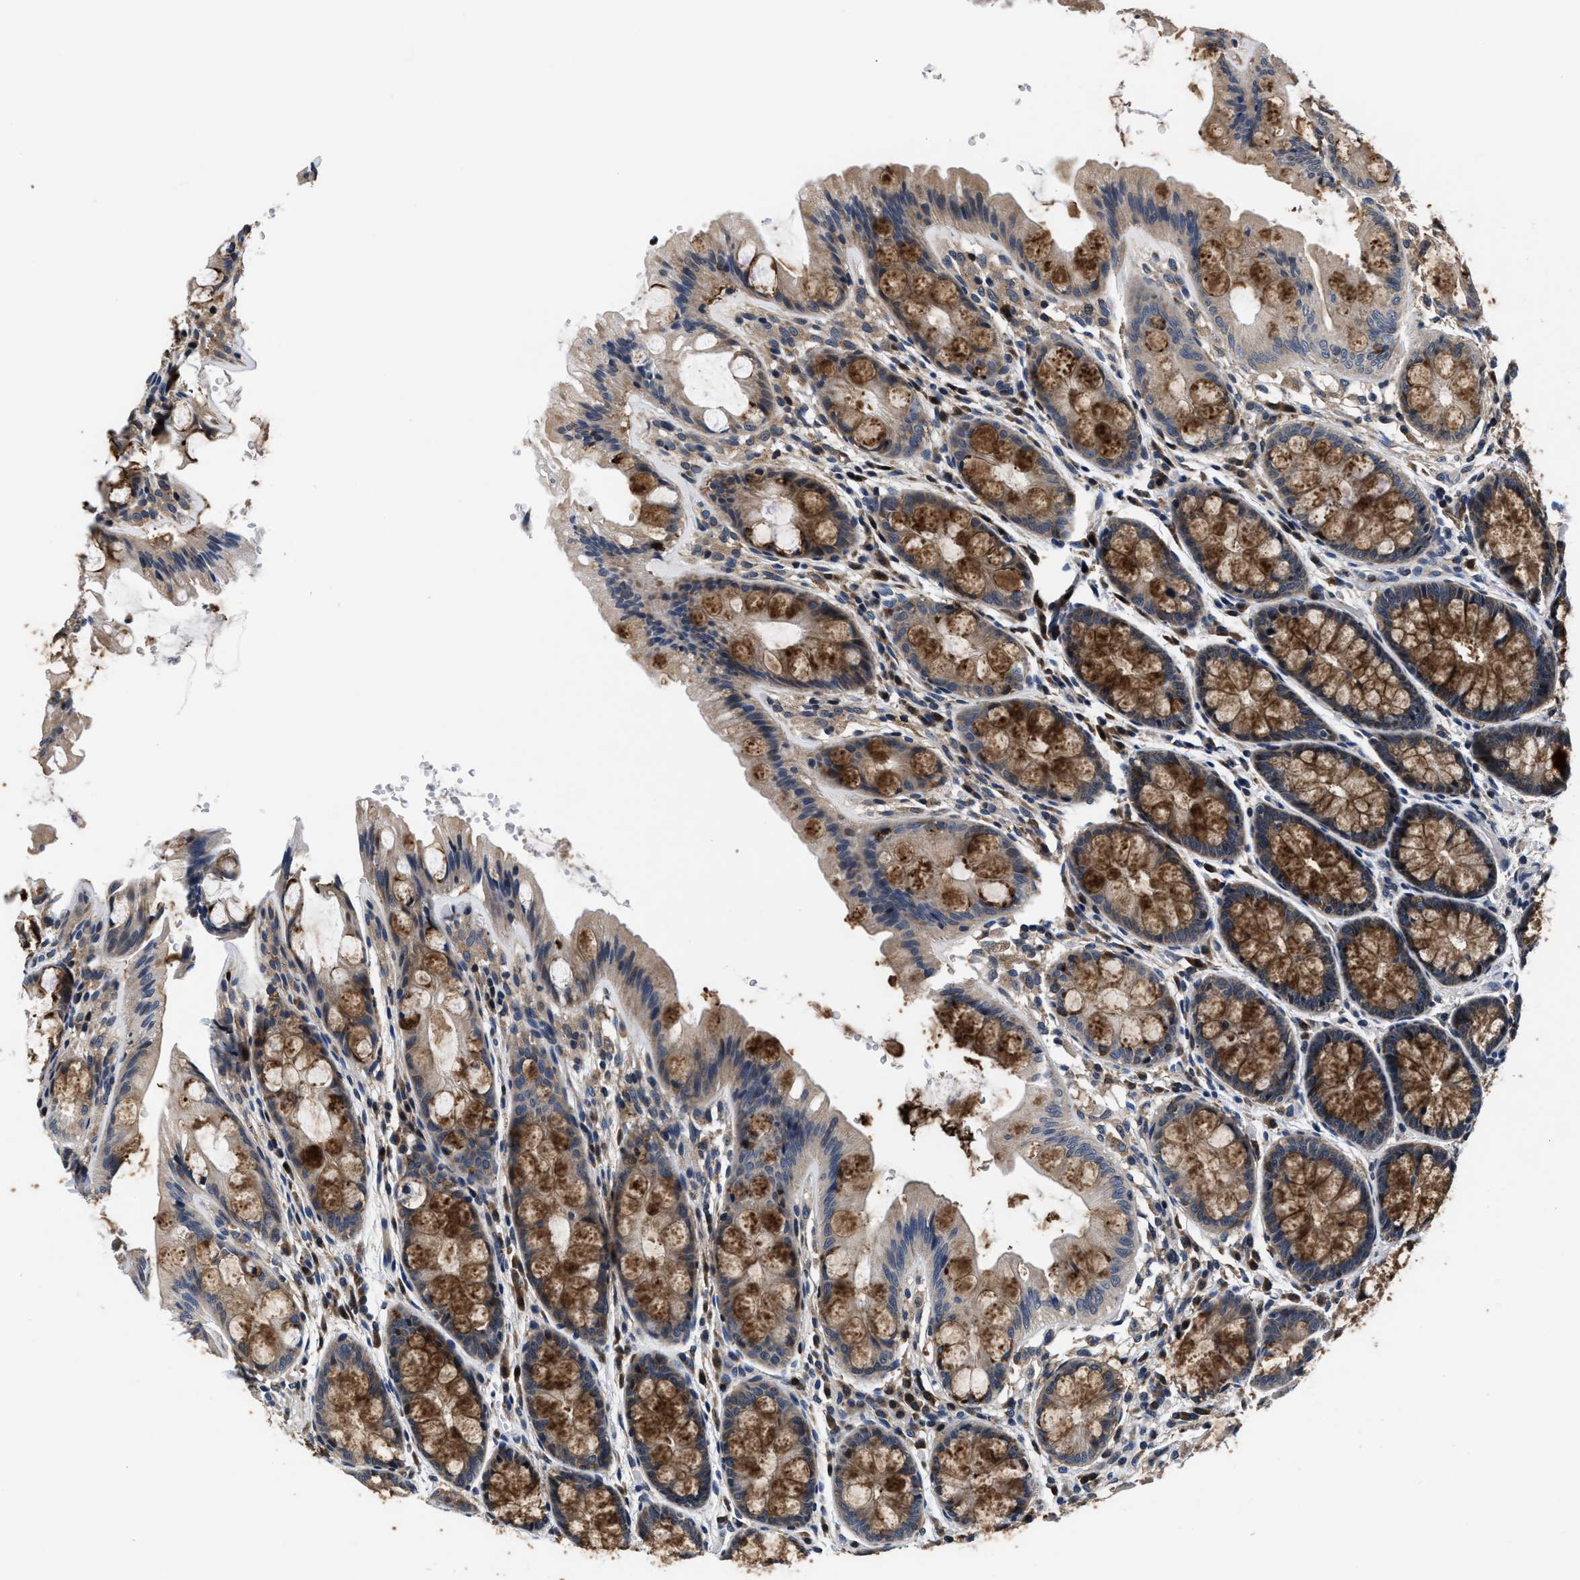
{"staining": {"intensity": "negative", "quantity": "none", "location": "none"}, "tissue": "colon", "cell_type": "Endothelial cells", "image_type": "normal", "snomed": [{"axis": "morphology", "description": "Normal tissue, NOS"}, {"axis": "topography", "description": "Colon"}], "caption": "Immunohistochemical staining of normal human colon demonstrates no significant positivity in endothelial cells.", "gene": "PHPT1", "patient": {"sex": "male", "age": 47}}